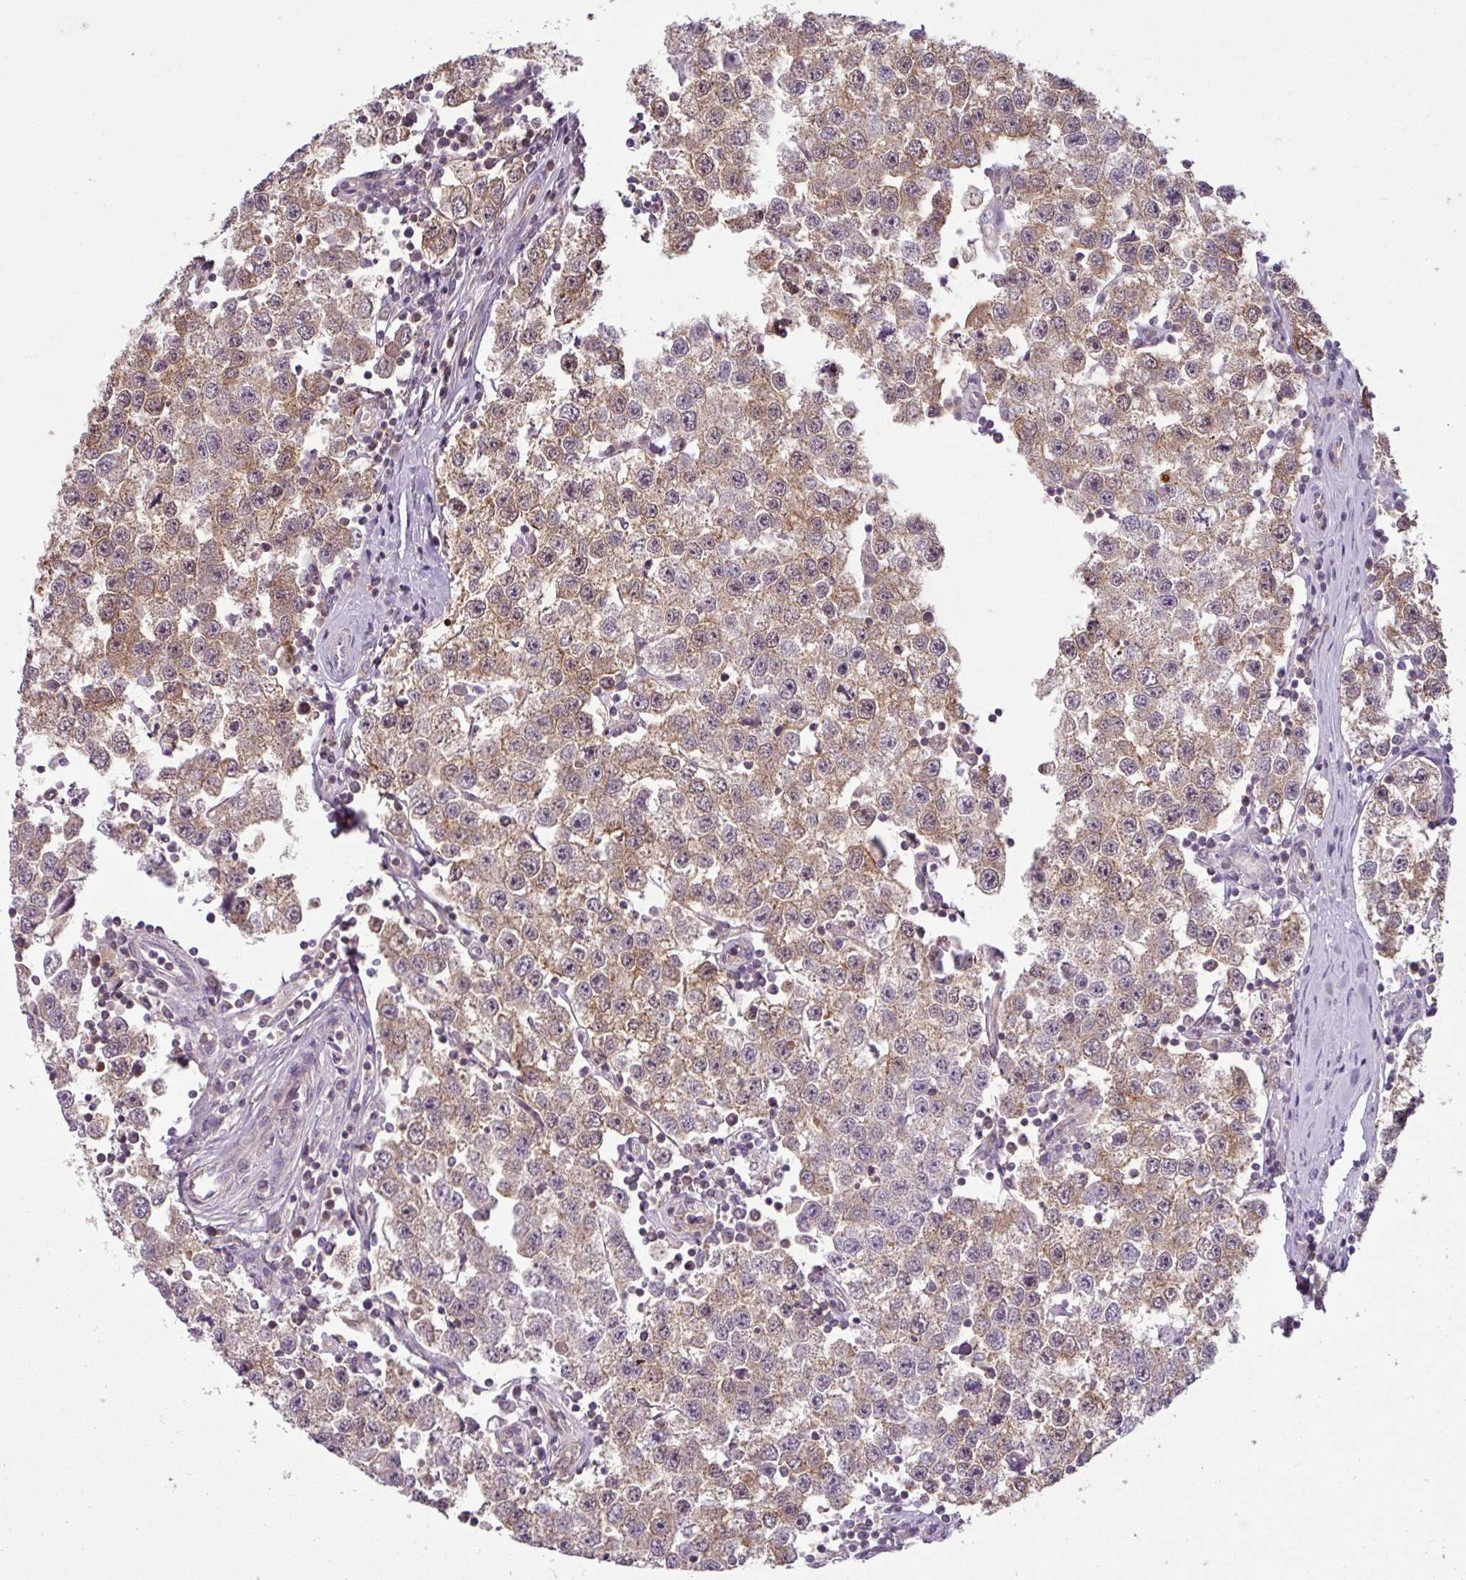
{"staining": {"intensity": "weak", "quantity": ">75%", "location": "cytoplasmic/membranous"}, "tissue": "testis cancer", "cell_type": "Tumor cells", "image_type": "cancer", "snomed": [{"axis": "morphology", "description": "Seminoma, NOS"}, {"axis": "topography", "description": "Testis"}], "caption": "DAB immunohistochemical staining of human testis cancer shows weak cytoplasmic/membranous protein staining in approximately >75% of tumor cells. The protein is shown in brown color, while the nuclei are stained blue.", "gene": "DERPC", "patient": {"sex": "male", "age": 34}}